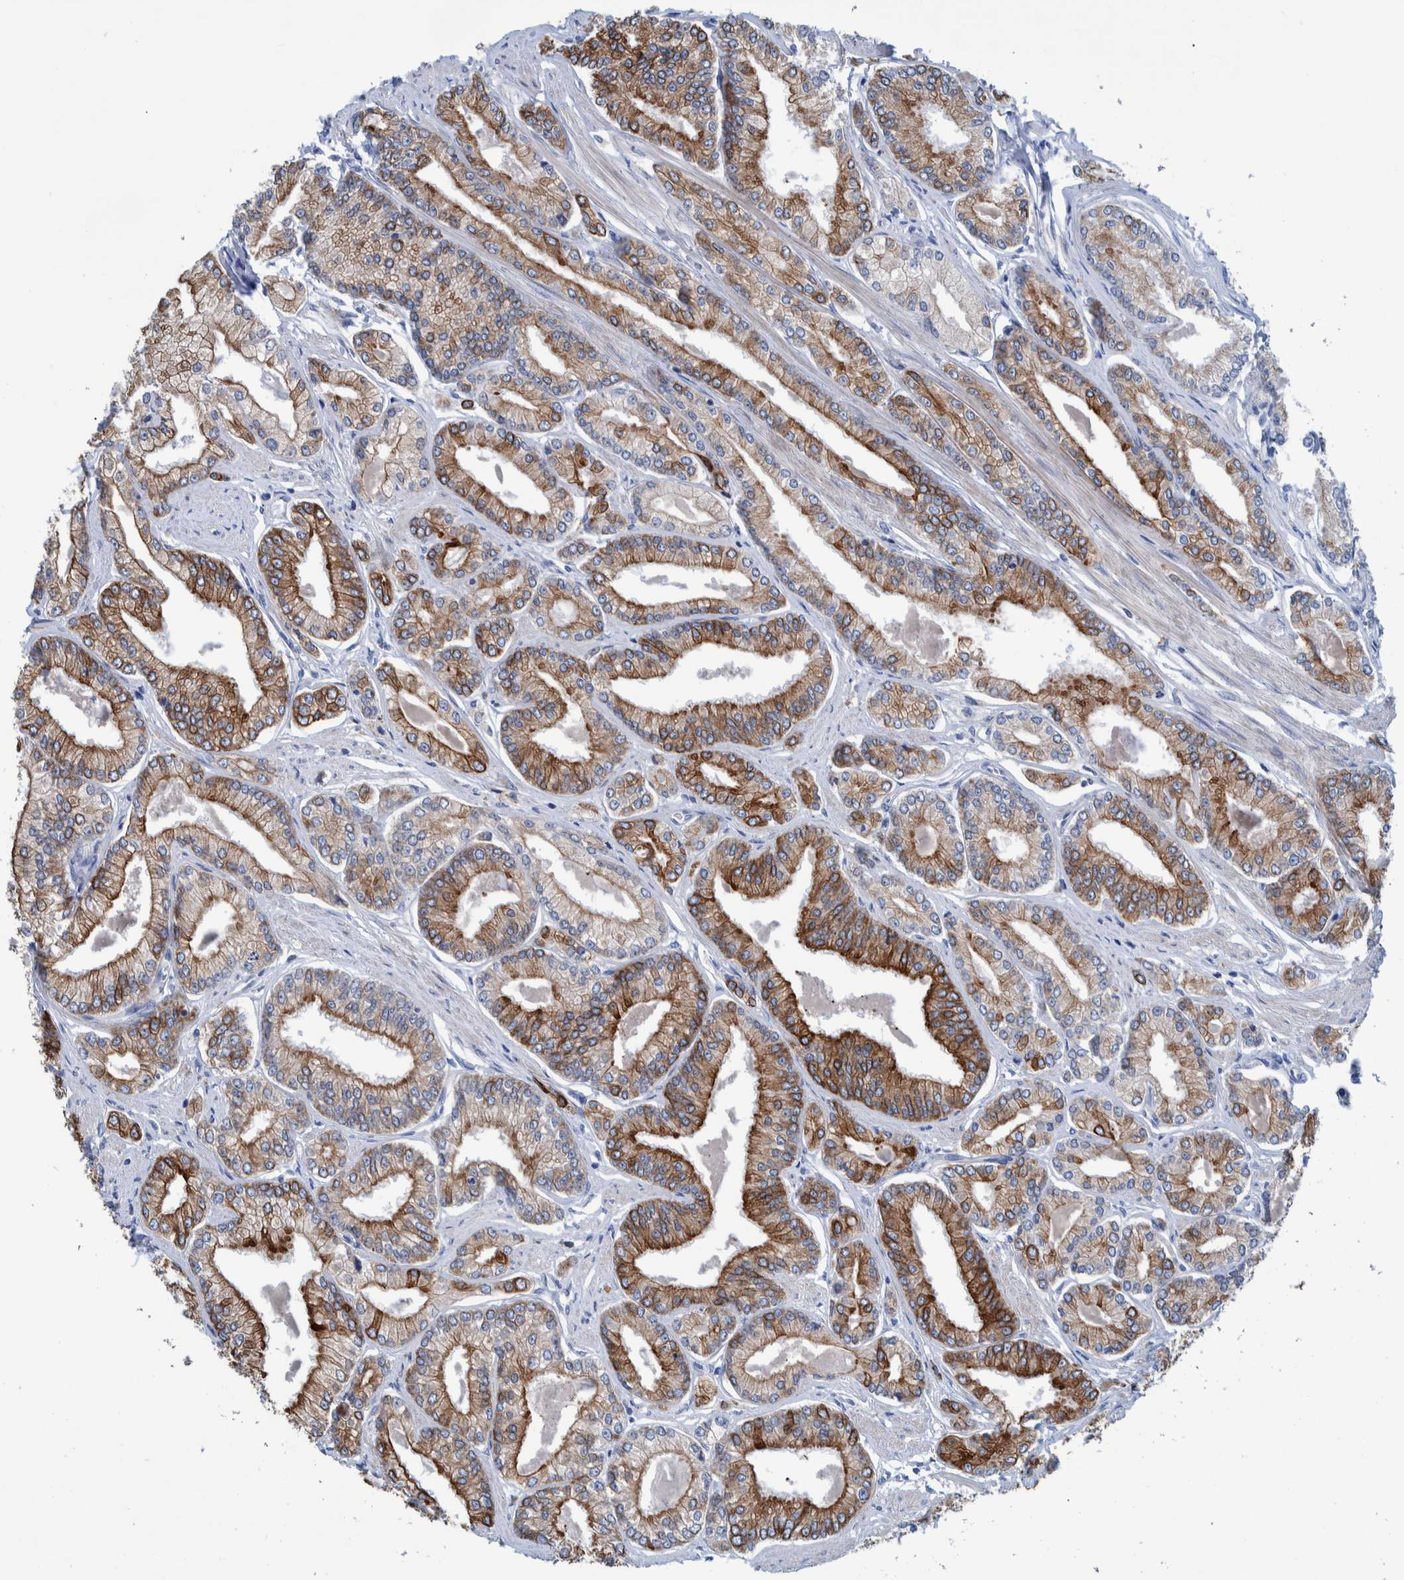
{"staining": {"intensity": "moderate", "quantity": ">75%", "location": "cytoplasmic/membranous"}, "tissue": "prostate cancer", "cell_type": "Tumor cells", "image_type": "cancer", "snomed": [{"axis": "morphology", "description": "Adenocarcinoma, Low grade"}, {"axis": "topography", "description": "Prostate"}], "caption": "Human prostate adenocarcinoma (low-grade) stained with a brown dye shows moderate cytoplasmic/membranous positive expression in approximately >75% of tumor cells.", "gene": "MKS1", "patient": {"sex": "male", "age": 52}}